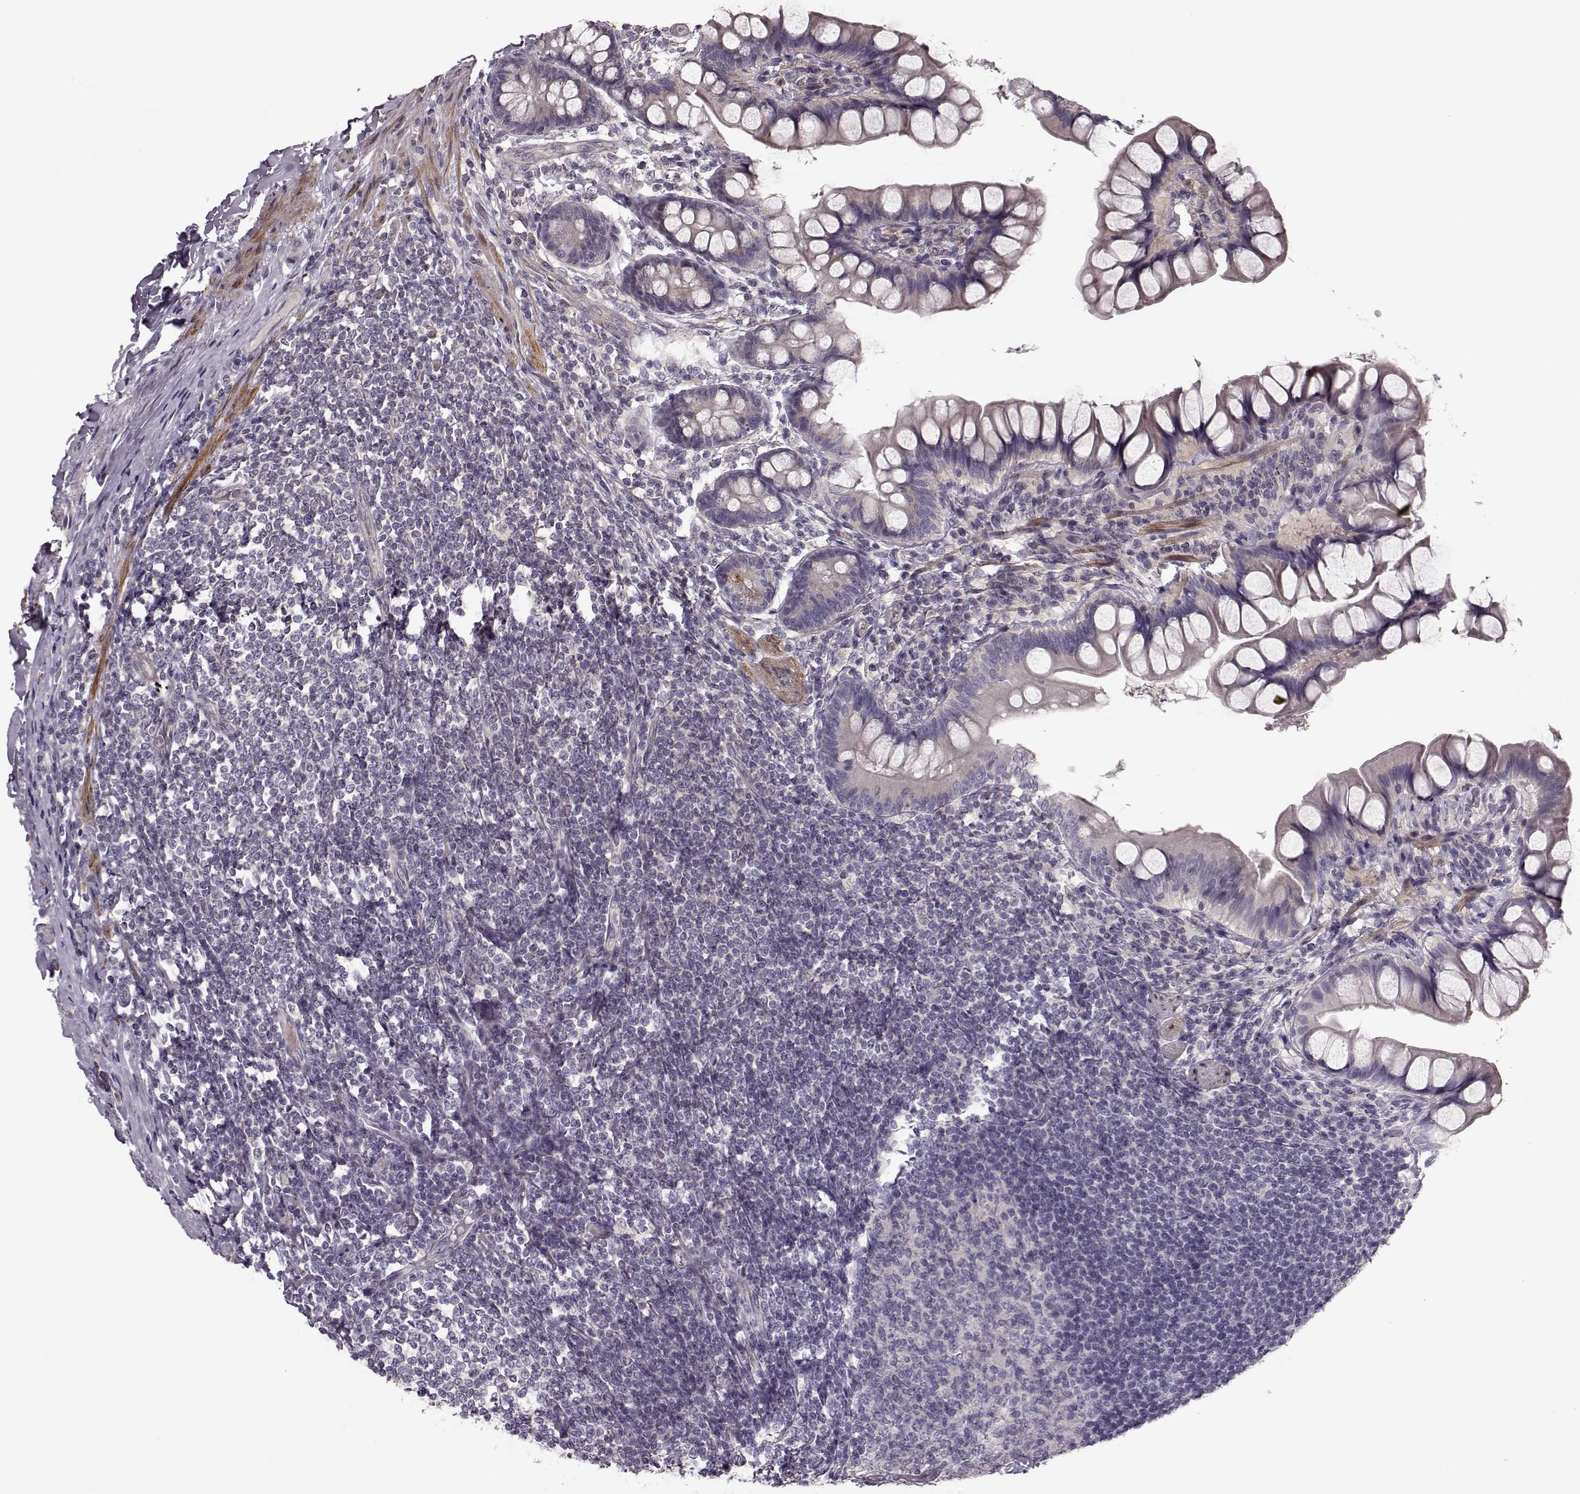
{"staining": {"intensity": "weak", "quantity": "<25%", "location": "cytoplasmic/membranous"}, "tissue": "small intestine", "cell_type": "Glandular cells", "image_type": "normal", "snomed": [{"axis": "morphology", "description": "Normal tissue, NOS"}, {"axis": "topography", "description": "Small intestine"}], "caption": "Photomicrograph shows no protein expression in glandular cells of normal small intestine.", "gene": "SLAIN2", "patient": {"sex": "male", "age": 70}}